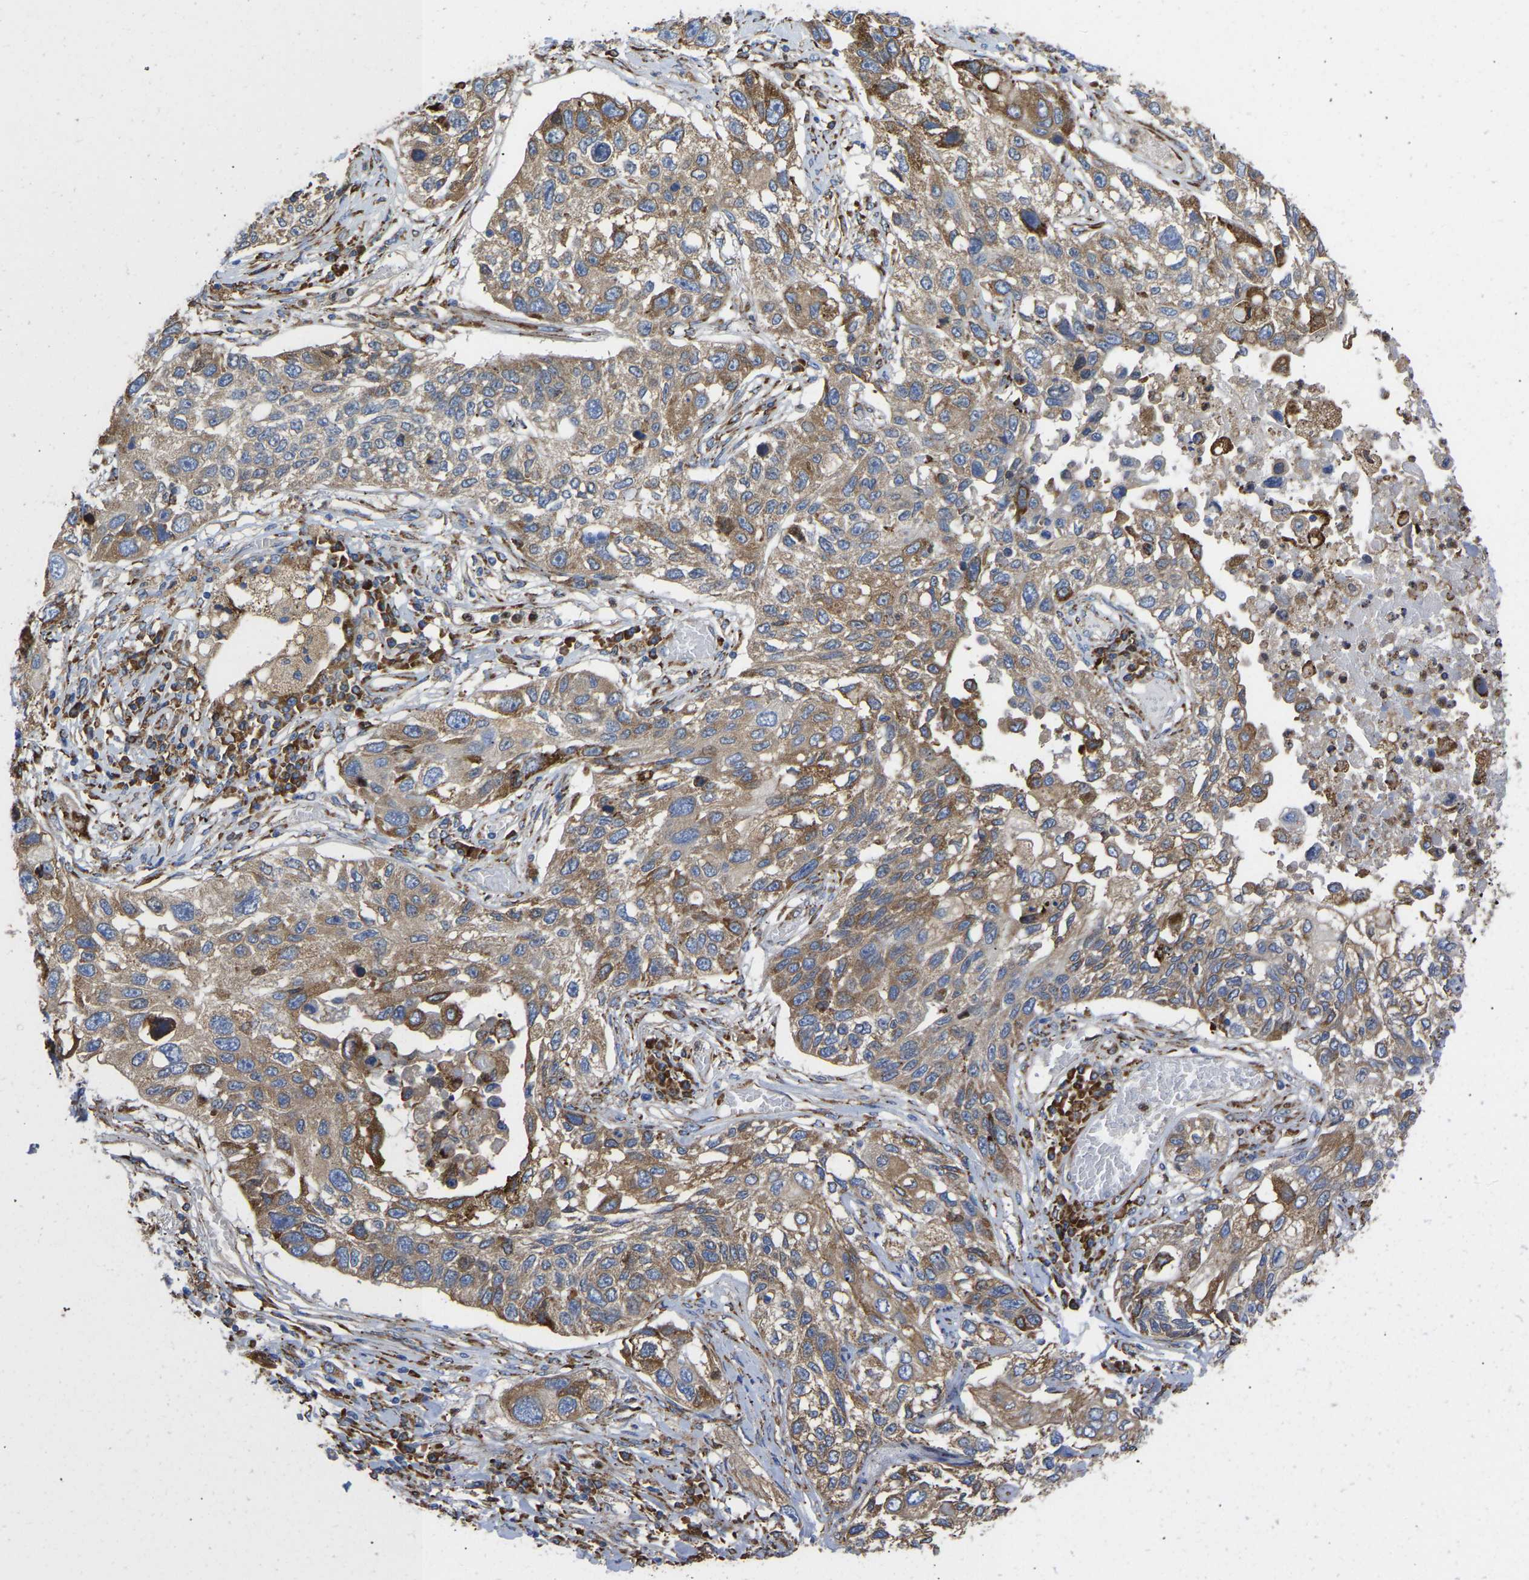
{"staining": {"intensity": "moderate", "quantity": ">75%", "location": "cytoplasmic/membranous"}, "tissue": "lung cancer", "cell_type": "Tumor cells", "image_type": "cancer", "snomed": [{"axis": "morphology", "description": "Squamous cell carcinoma, NOS"}, {"axis": "topography", "description": "Lung"}], "caption": "Protein staining demonstrates moderate cytoplasmic/membranous staining in approximately >75% of tumor cells in squamous cell carcinoma (lung).", "gene": "P4HB", "patient": {"sex": "male", "age": 71}}